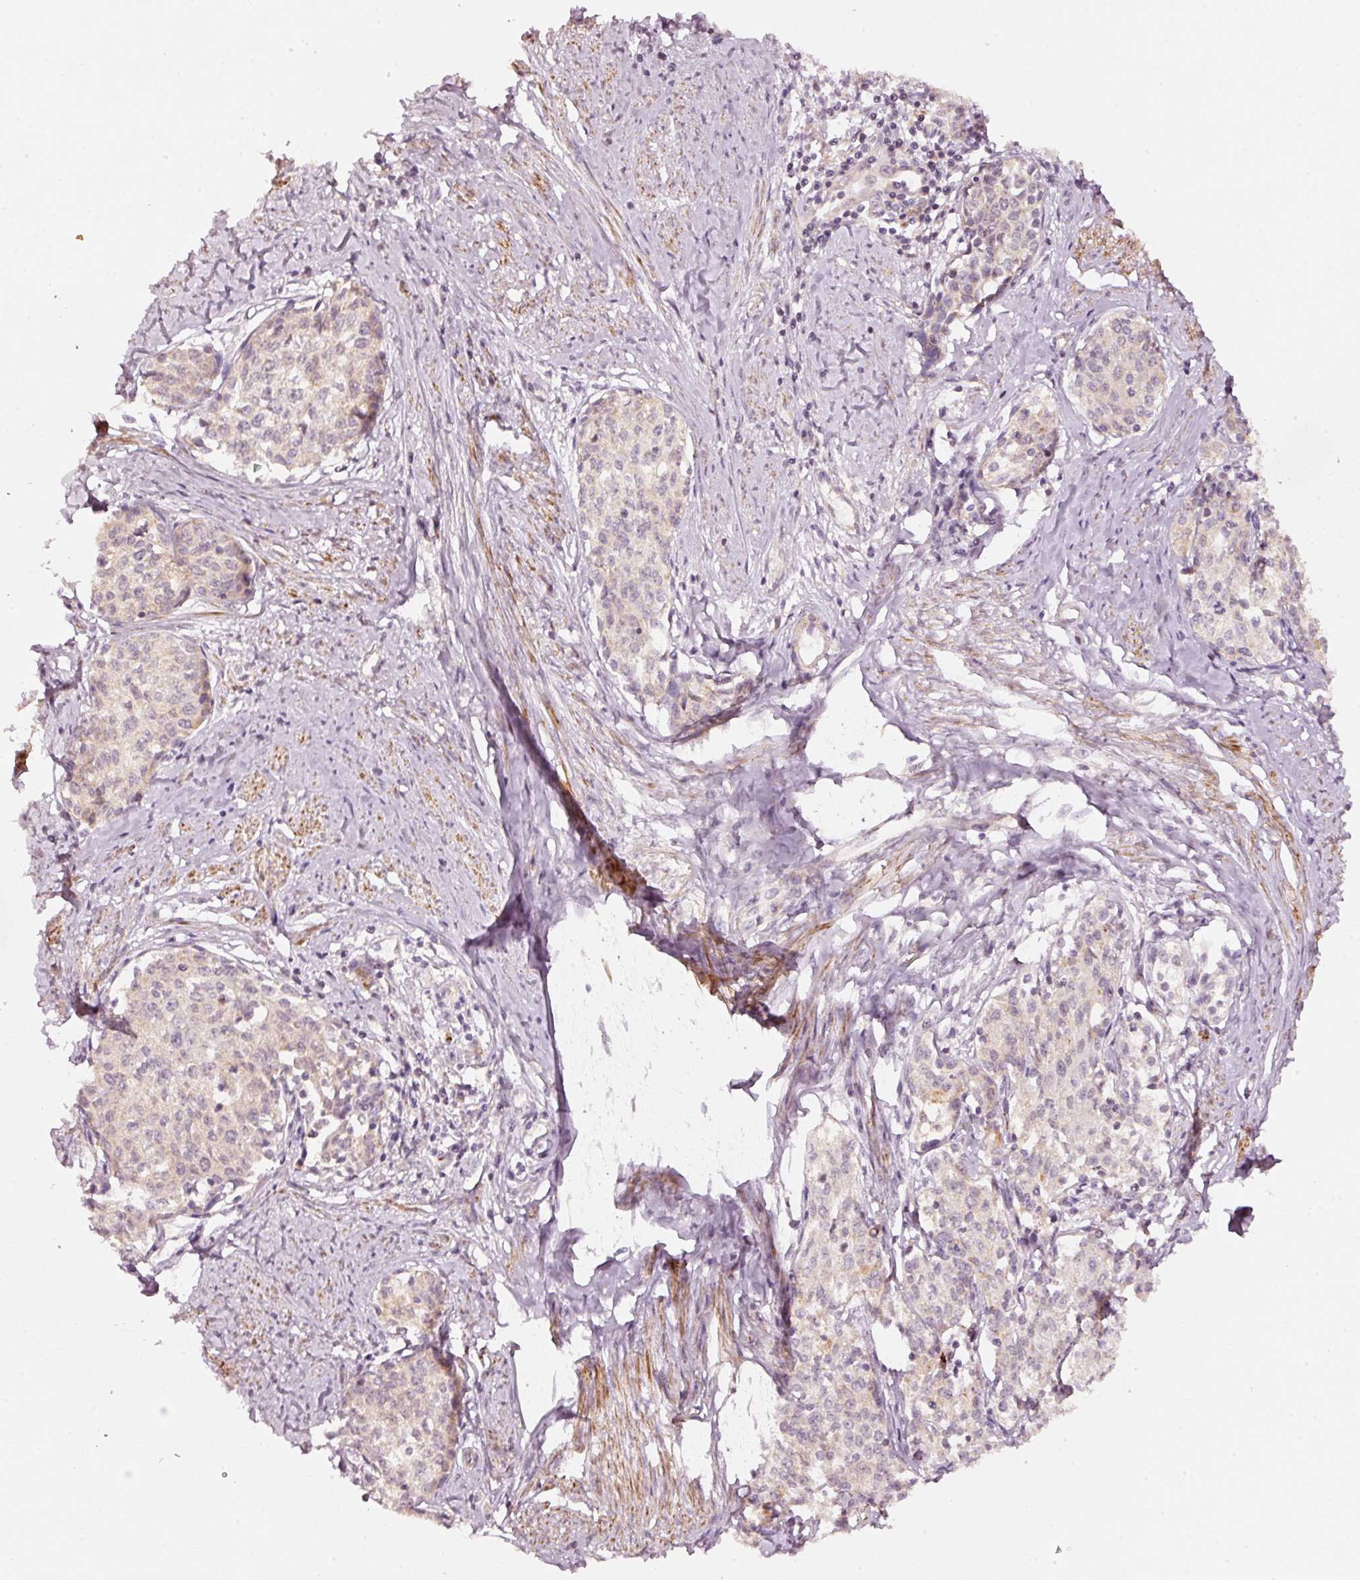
{"staining": {"intensity": "negative", "quantity": "none", "location": "none"}, "tissue": "cervical cancer", "cell_type": "Tumor cells", "image_type": "cancer", "snomed": [{"axis": "morphology", "description": "Squamous cell carcinoma, NOS"}, {"axis": "morphology", "description": "Adenocarcinoma, NOS"}, {"axis": "topography", "description": "Cervix"}], "caption": "The image shows no staining of tumor cells in cervical cancer (adenocarcinoma). (IHC, brightfield microscopy, high magnification).", "gene": "ARHGAP22", "patient": {"sex": "female", "age": 52}}